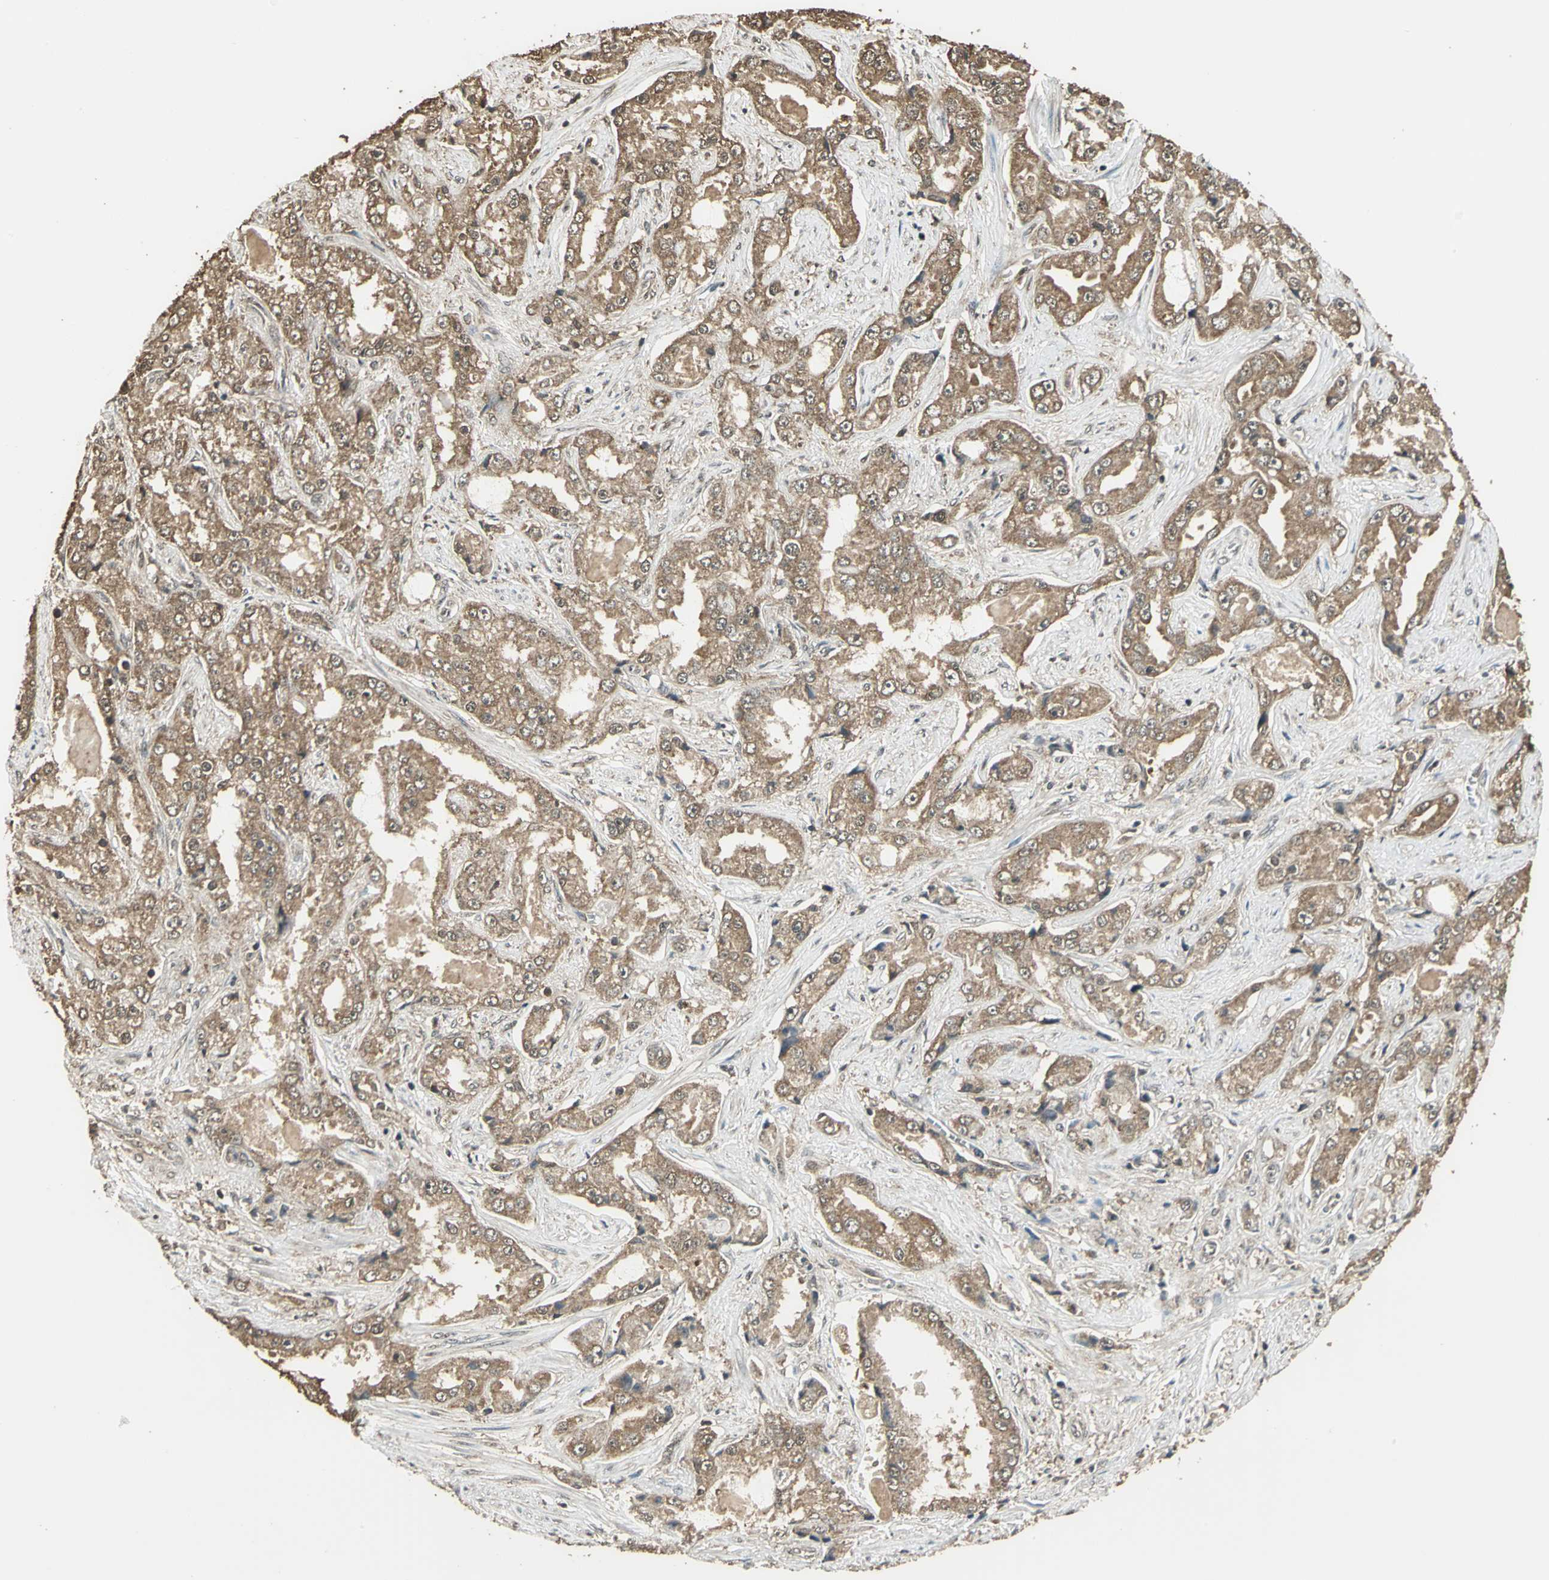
{"staining": {"intensity": "moderate", "quantity": ">75%", "location": "cytoplasmic/membranous"}, "tissue": "prostate cancer", "cell_type": "Tumor cells", "image_type": "cancer", "snomed": [{"axis": "morphology", "description": "Adenocarcinoma, Medium grade"}, {"axis": "topography", "description": "Prostate"}], "caption": "Immunohistochemical staining of human prostate cancer (medium-grade adenocarcinoma) reveals medium levels of moderate cytoplasmic/membranous protein expression in about >75% of tumor cells.", "gene": "UCHL5", "patient": {"sex": "male", "age": 70}}